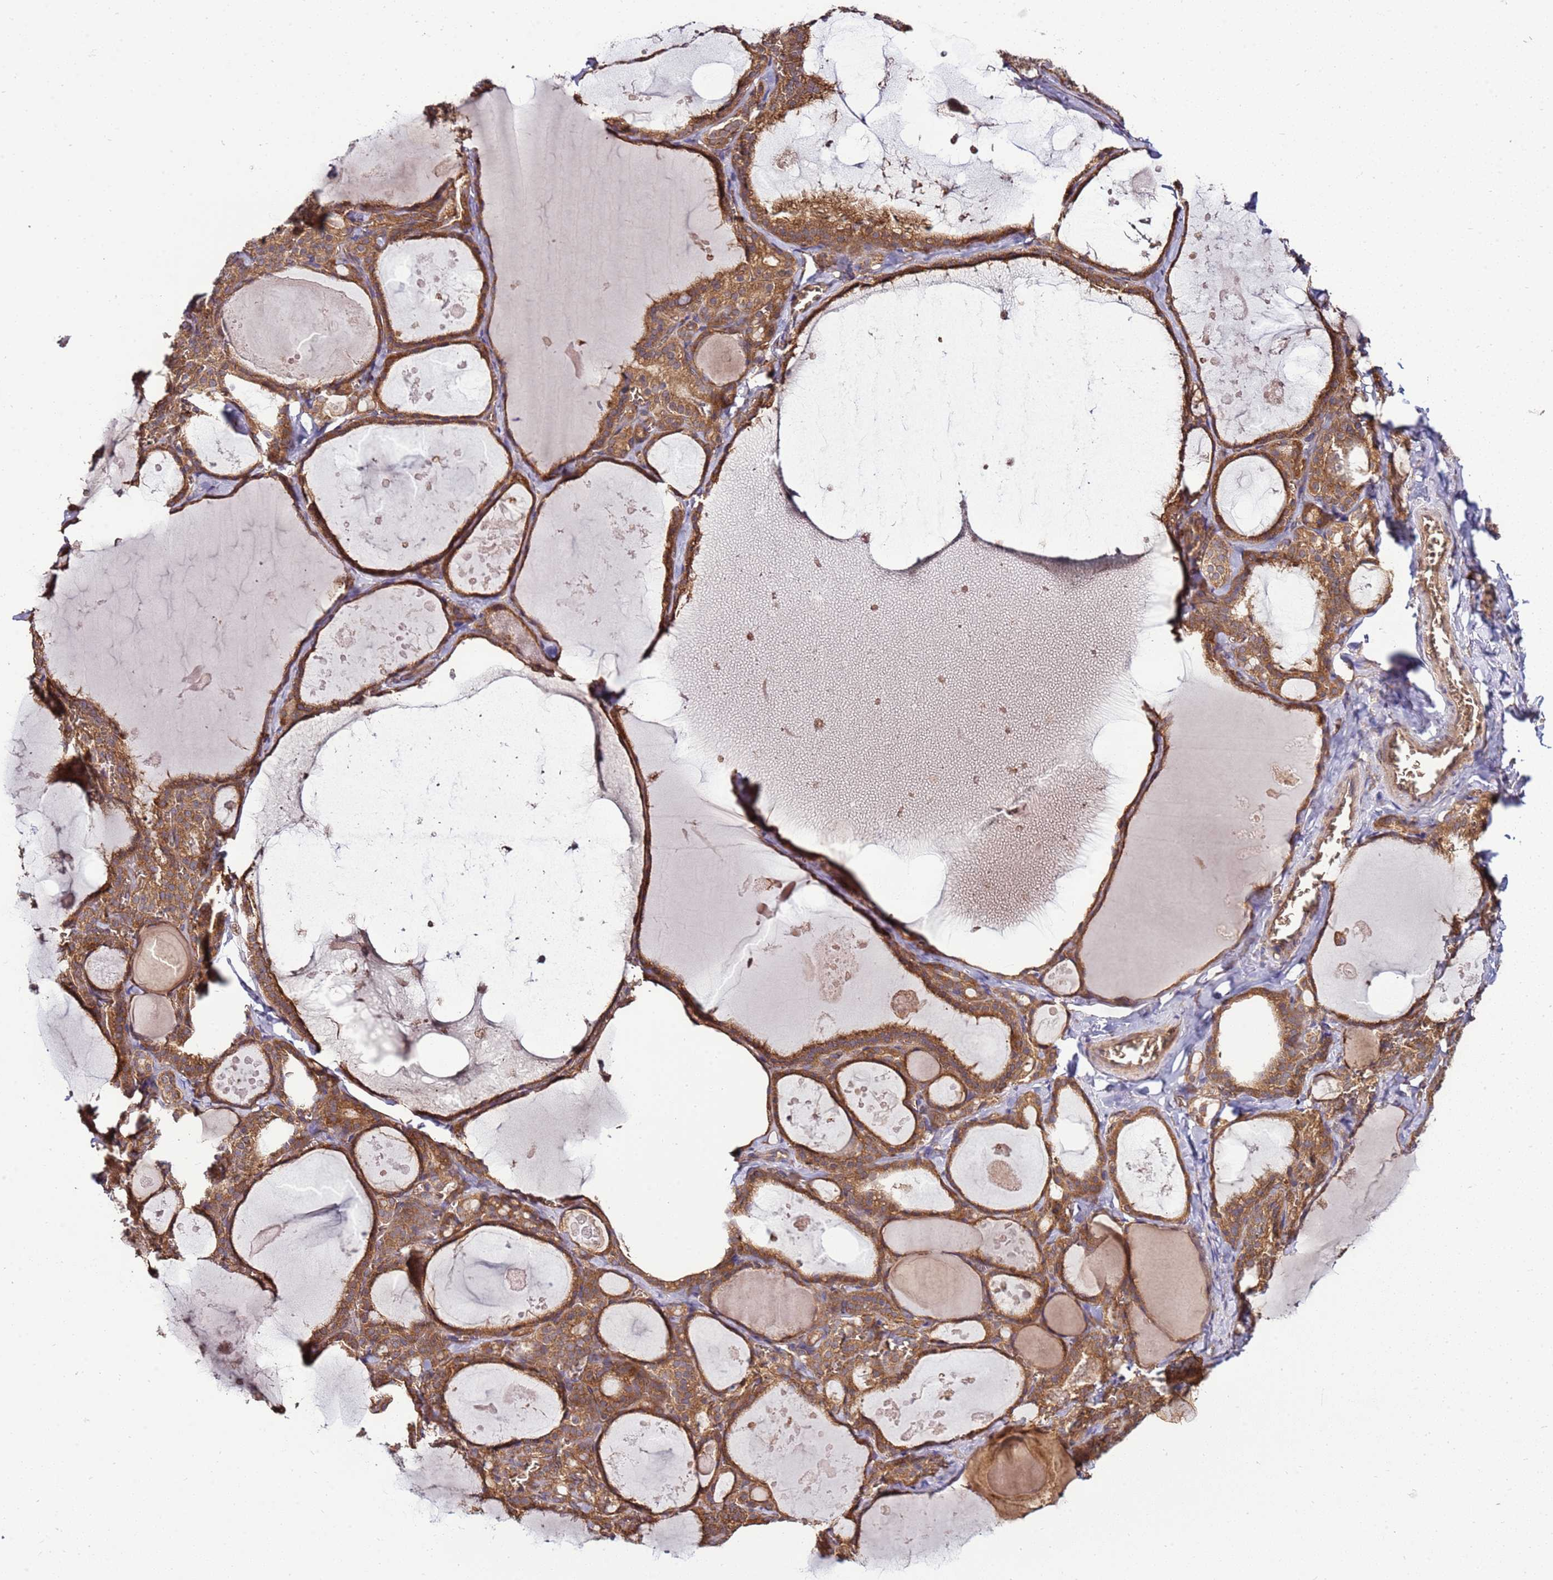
{"staining": {"intensity": "moderate", "quantity": ">75%", "location": "cytoplasmic/membranous"}, "tissue": "thyroid gland", "cell_type": "Glandular cells", "image_type": "normal", "snomed": [{"axis": "morphology", "description": "Normal tissue, NOS"}, {"axis": "topography", "description": "Thyroid gland"}], "caption": "A brown stain highlights moderate cytoplasmic/membranous positivity of a protein in glandular cells of unremarkable human thyroid gland. Using DAB (brown) and hematoxylin (blue) stains, captured at high magnification using brightfield microscopy.", "gene": "SLC44A5", "patient": {"sex": "male", "age": 56}}